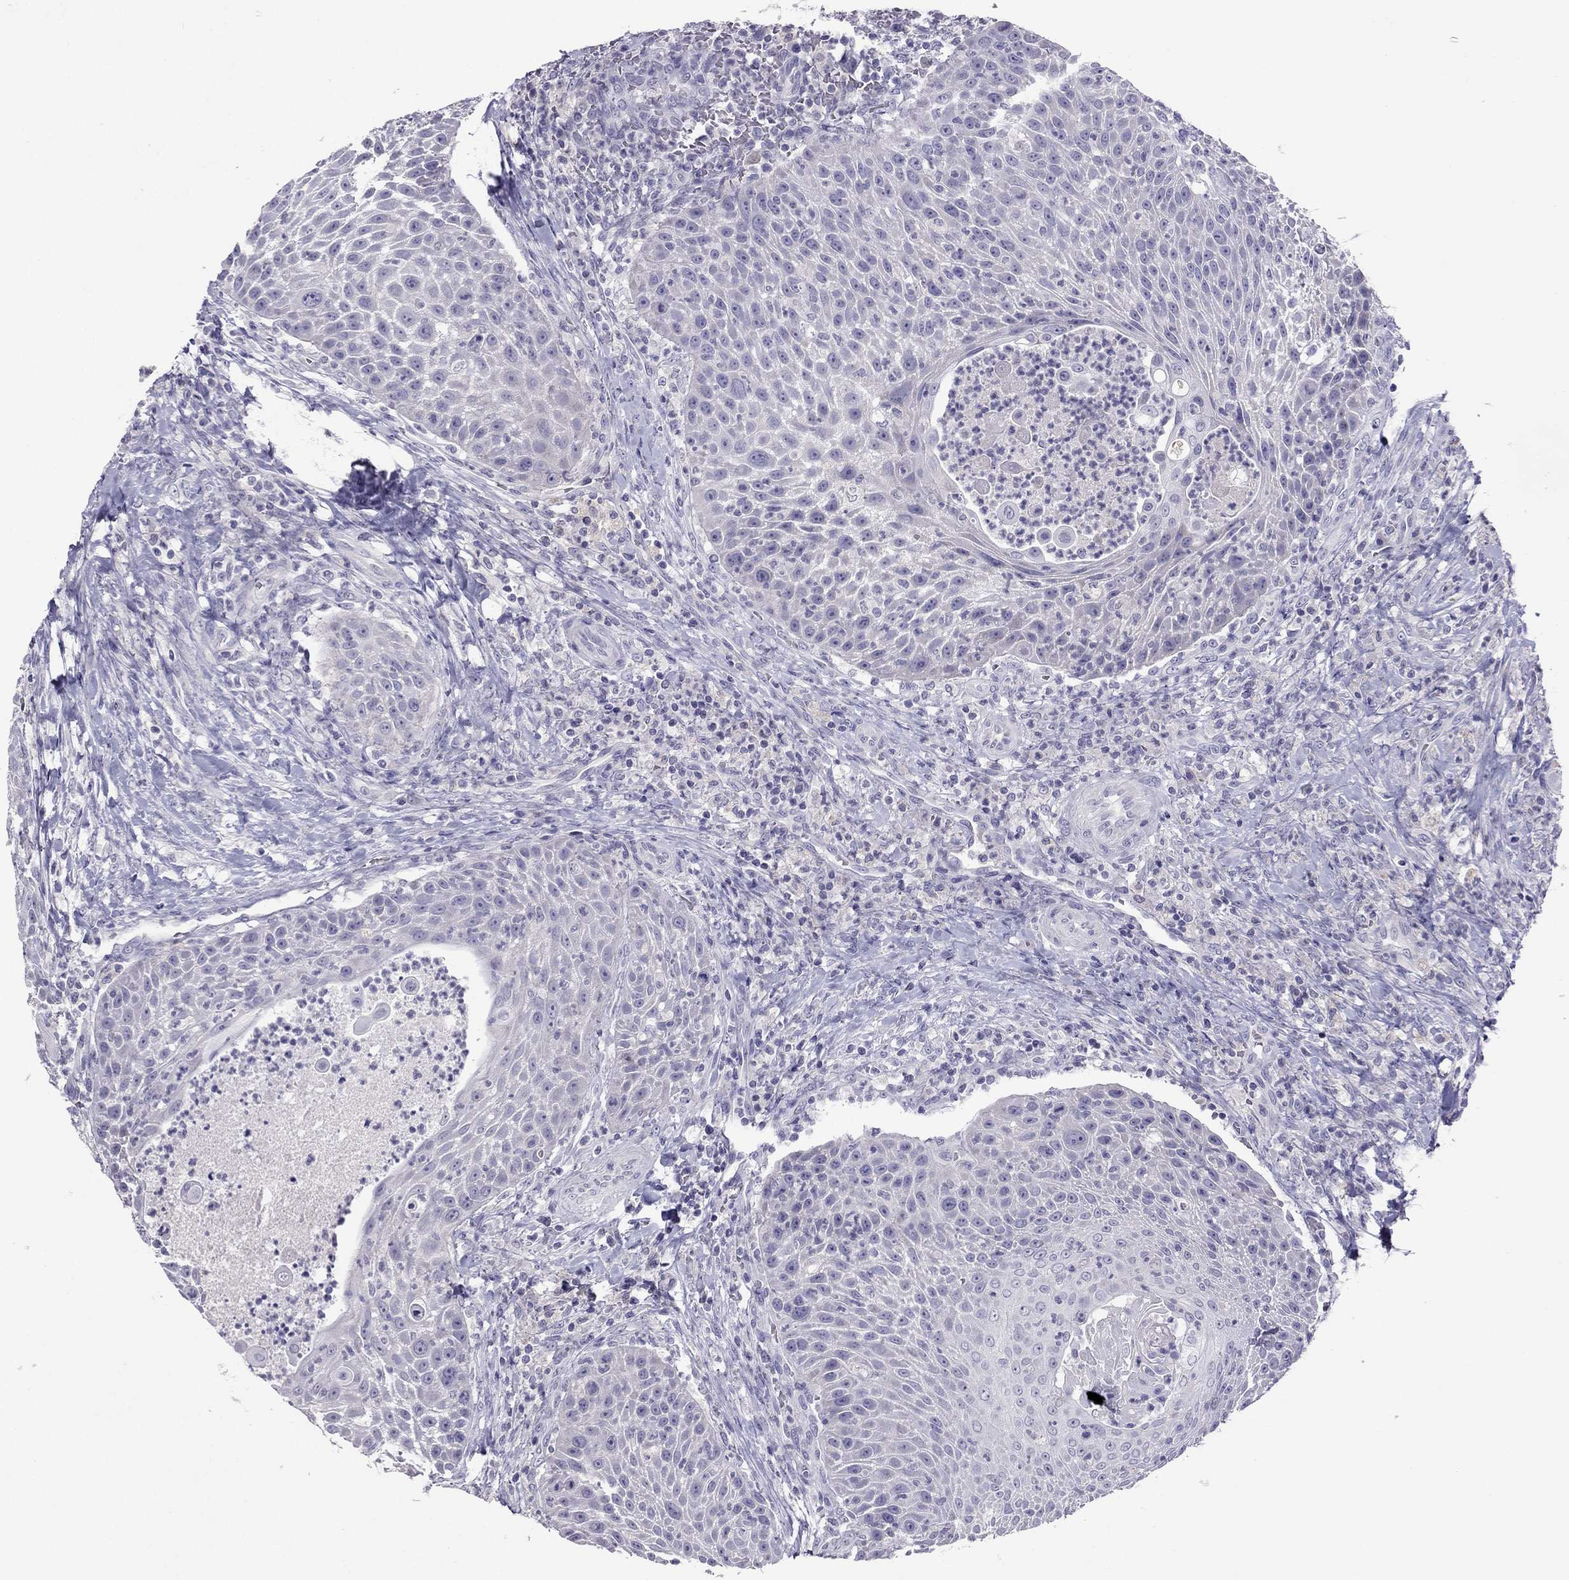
{"staining": {"intensity": "negative", "quantity": "none", "location": "none"}, "tissue": "head and neck cancer", "cell_type": "Tumor cells", "image_type": "cancer", "snomed": [{"axis": "morphology", "description": "Squamous cell carcinoma, NOS"}, {"axis": "topography", "description": "Head-Neck"}], "caption": "DAB (3,3'-diaminobenzidine) immunohistochemical staining of head and neck squamous cell carcinoma displays no significant expression in tumor cells.", "gene": "RGS8", "patient": {"sex": "male", "age": 69}}